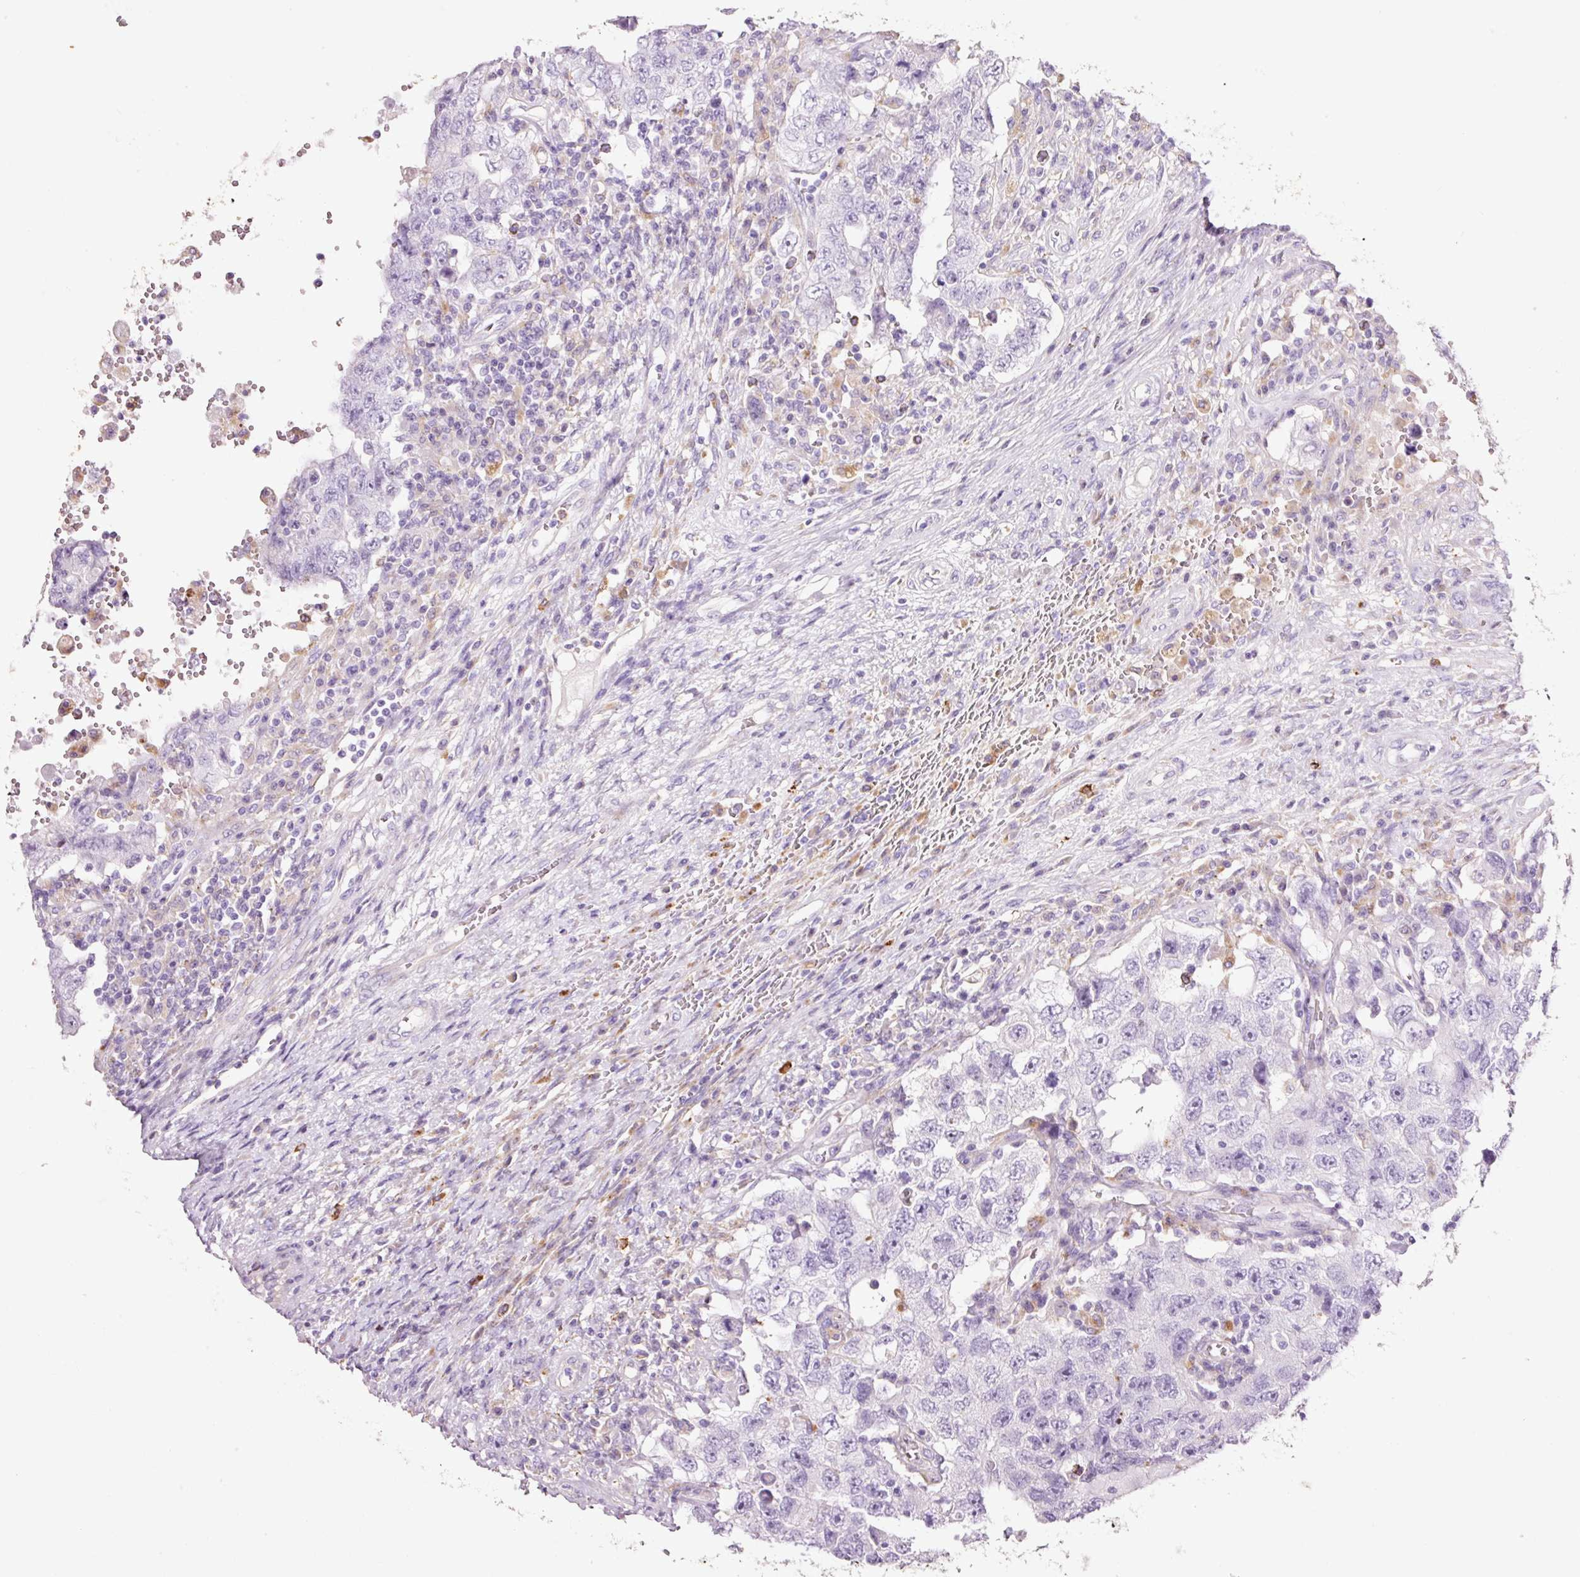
{"staining": {"intensity": "negative", "quantity": "none", "location": "none"}, "tissue": "testis cancer", "cell_type": "Tumor cells", "image_type": "cancer", "snomed": [{"axis": "morphology", "description": "Carcinoma, Embryonal, NOS"}, {"axis": "topography", "description": "Testis"}], "caption": "A micrograph of testis cancer (embryonal carcinoma) stained for a protein exhibits no brown staining in tumor cells. (Stains: DAB immunohistochemistry (IHC) with hematoxylin counter stain, Microscopy: brightfield microscopy at high magnification).", "gene": "TMC8", "patient": {"sex": "male", "age": 26}}